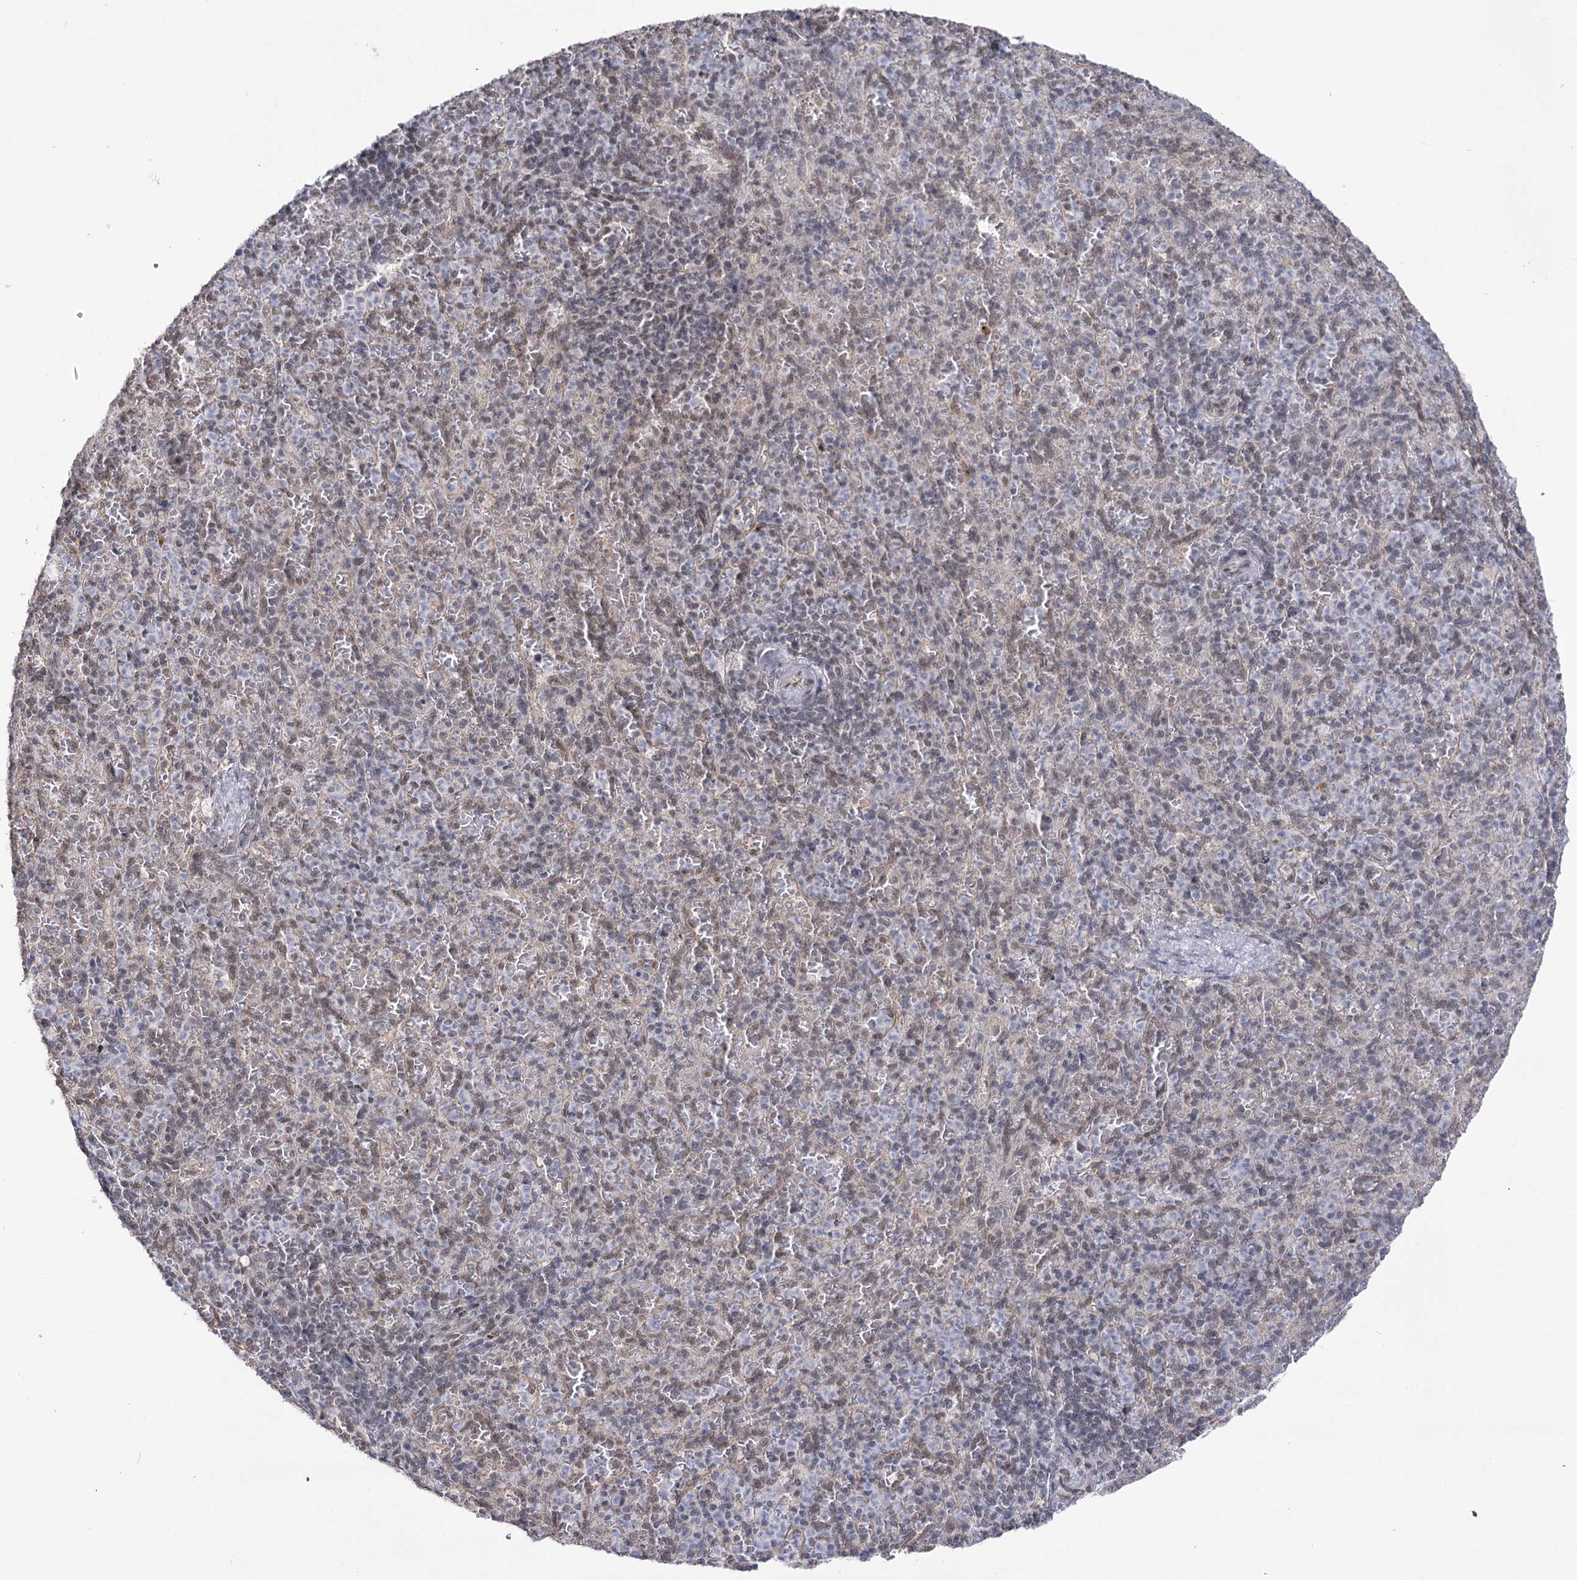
{"staining": {"intensity": "weak", "quantity": "25%-75%", "location": "nuclear"}, "tissue": "spleen", "cell_type": "Cells in red pulp", "image_type": "normal", "snomed": [{"axis": "morphology", "description": "Normal tissue, NOS"}, {"axis": "topography", "description": "Spleen"}], "caption": "Spleen stained with IHC shows weak nuclear expression in about 25%-75% of cells in red pulp.", "gene": "VGLL4", "patient": {"sex": "female", "age": 74}}